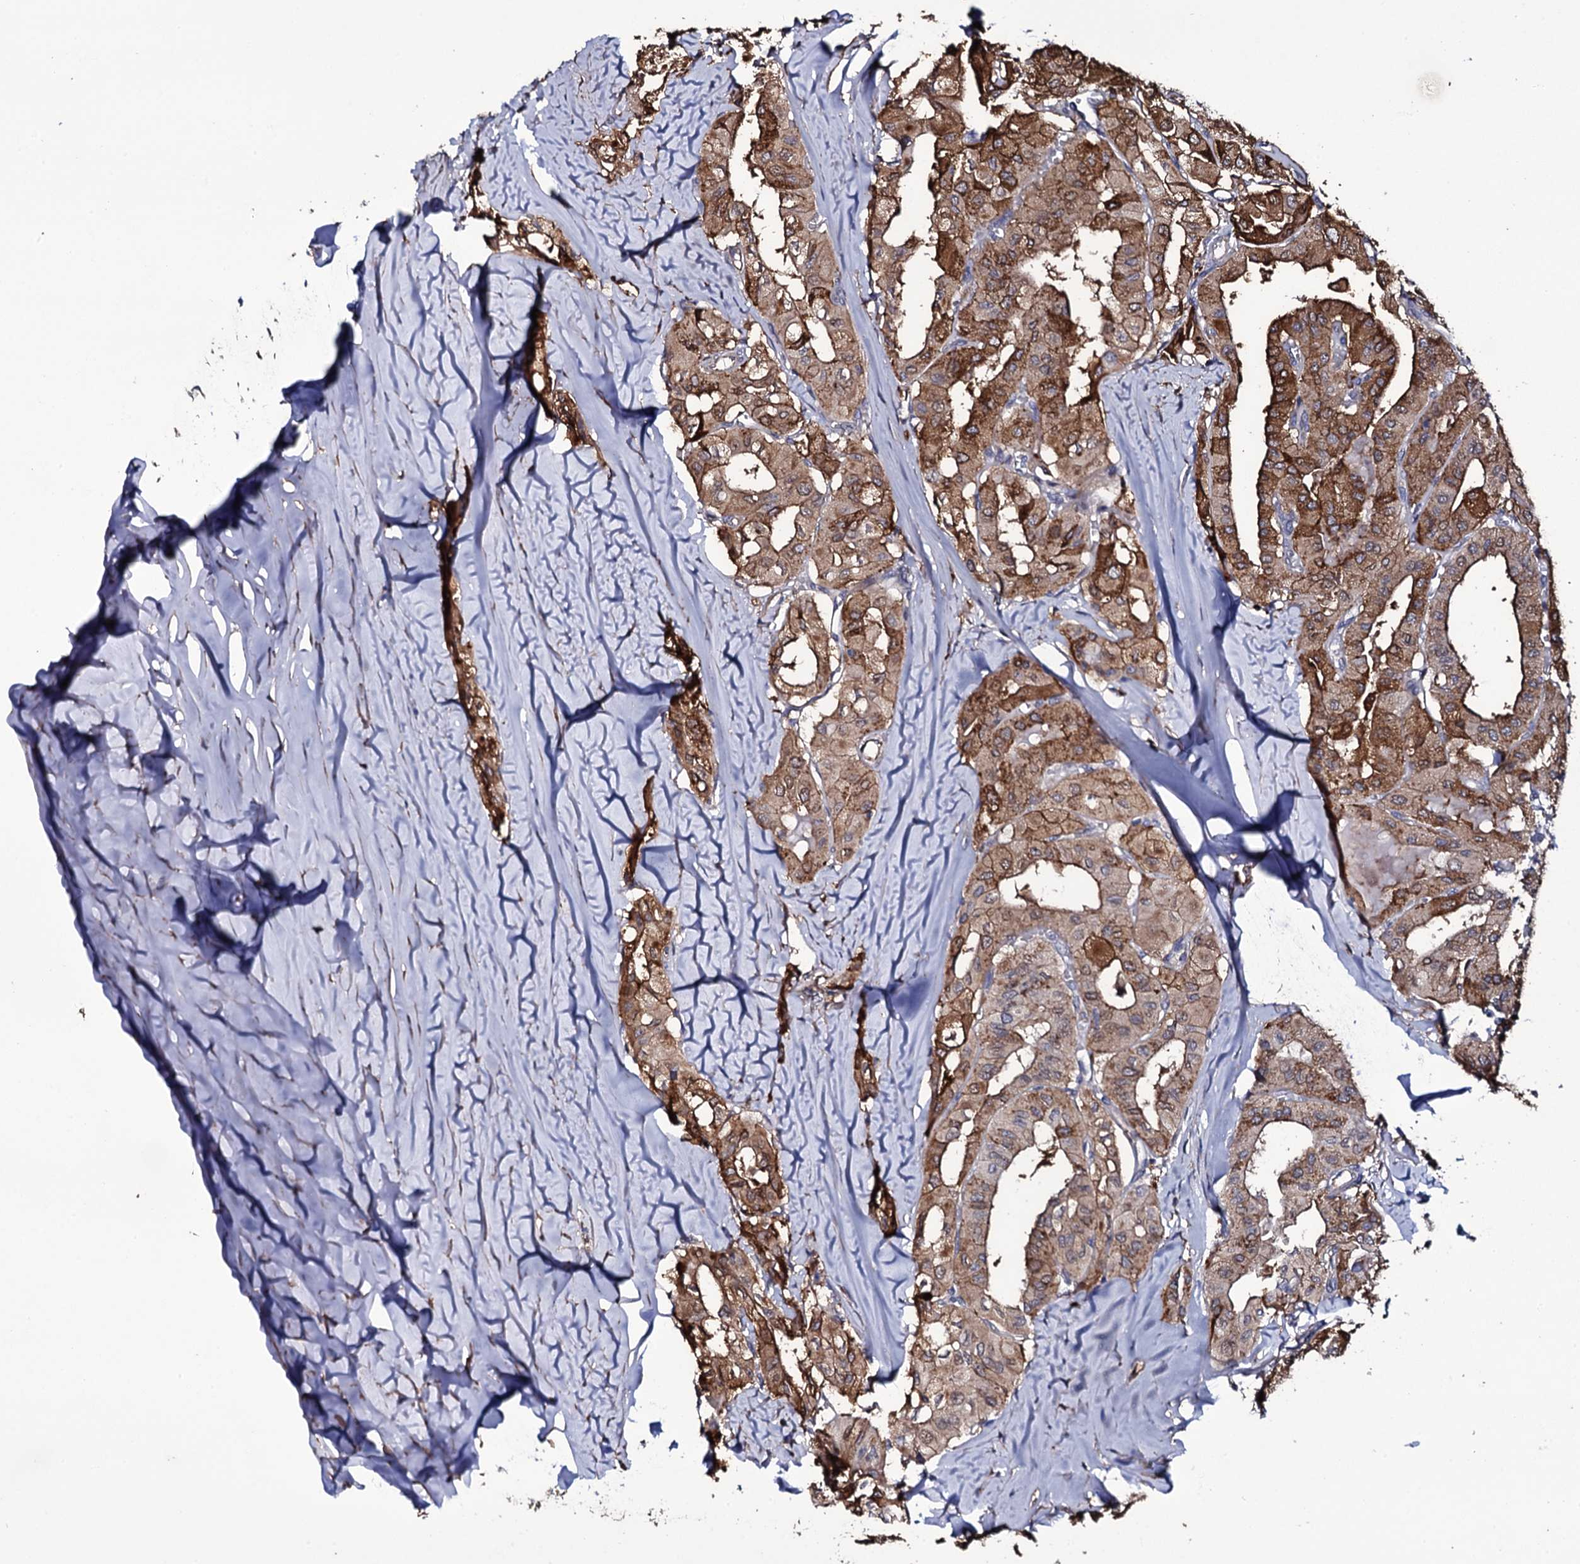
{"staining": {"intensity": "moderate", "quantity": ">75%", "location": "cytoplasmic/membranous"}, "tissue": "thyroid cancer", "cell_type": "Tumor cells", "image_type": "cancer", "snomed": [{"axis": "morphology", "description": "Papillary adenocarcinoma, NOS"}, {"axis": "topography", "description": "Thyroid gland"}], "caption": "Human thyroid cancer (papillary adenocarcinoma) stained with a brown dye reveals moderate cytoplasmic/membranous positive staining in about >75% of tumor cells.", "gene": "TTC23", "patient": {"sex": "female", "age": 59}}